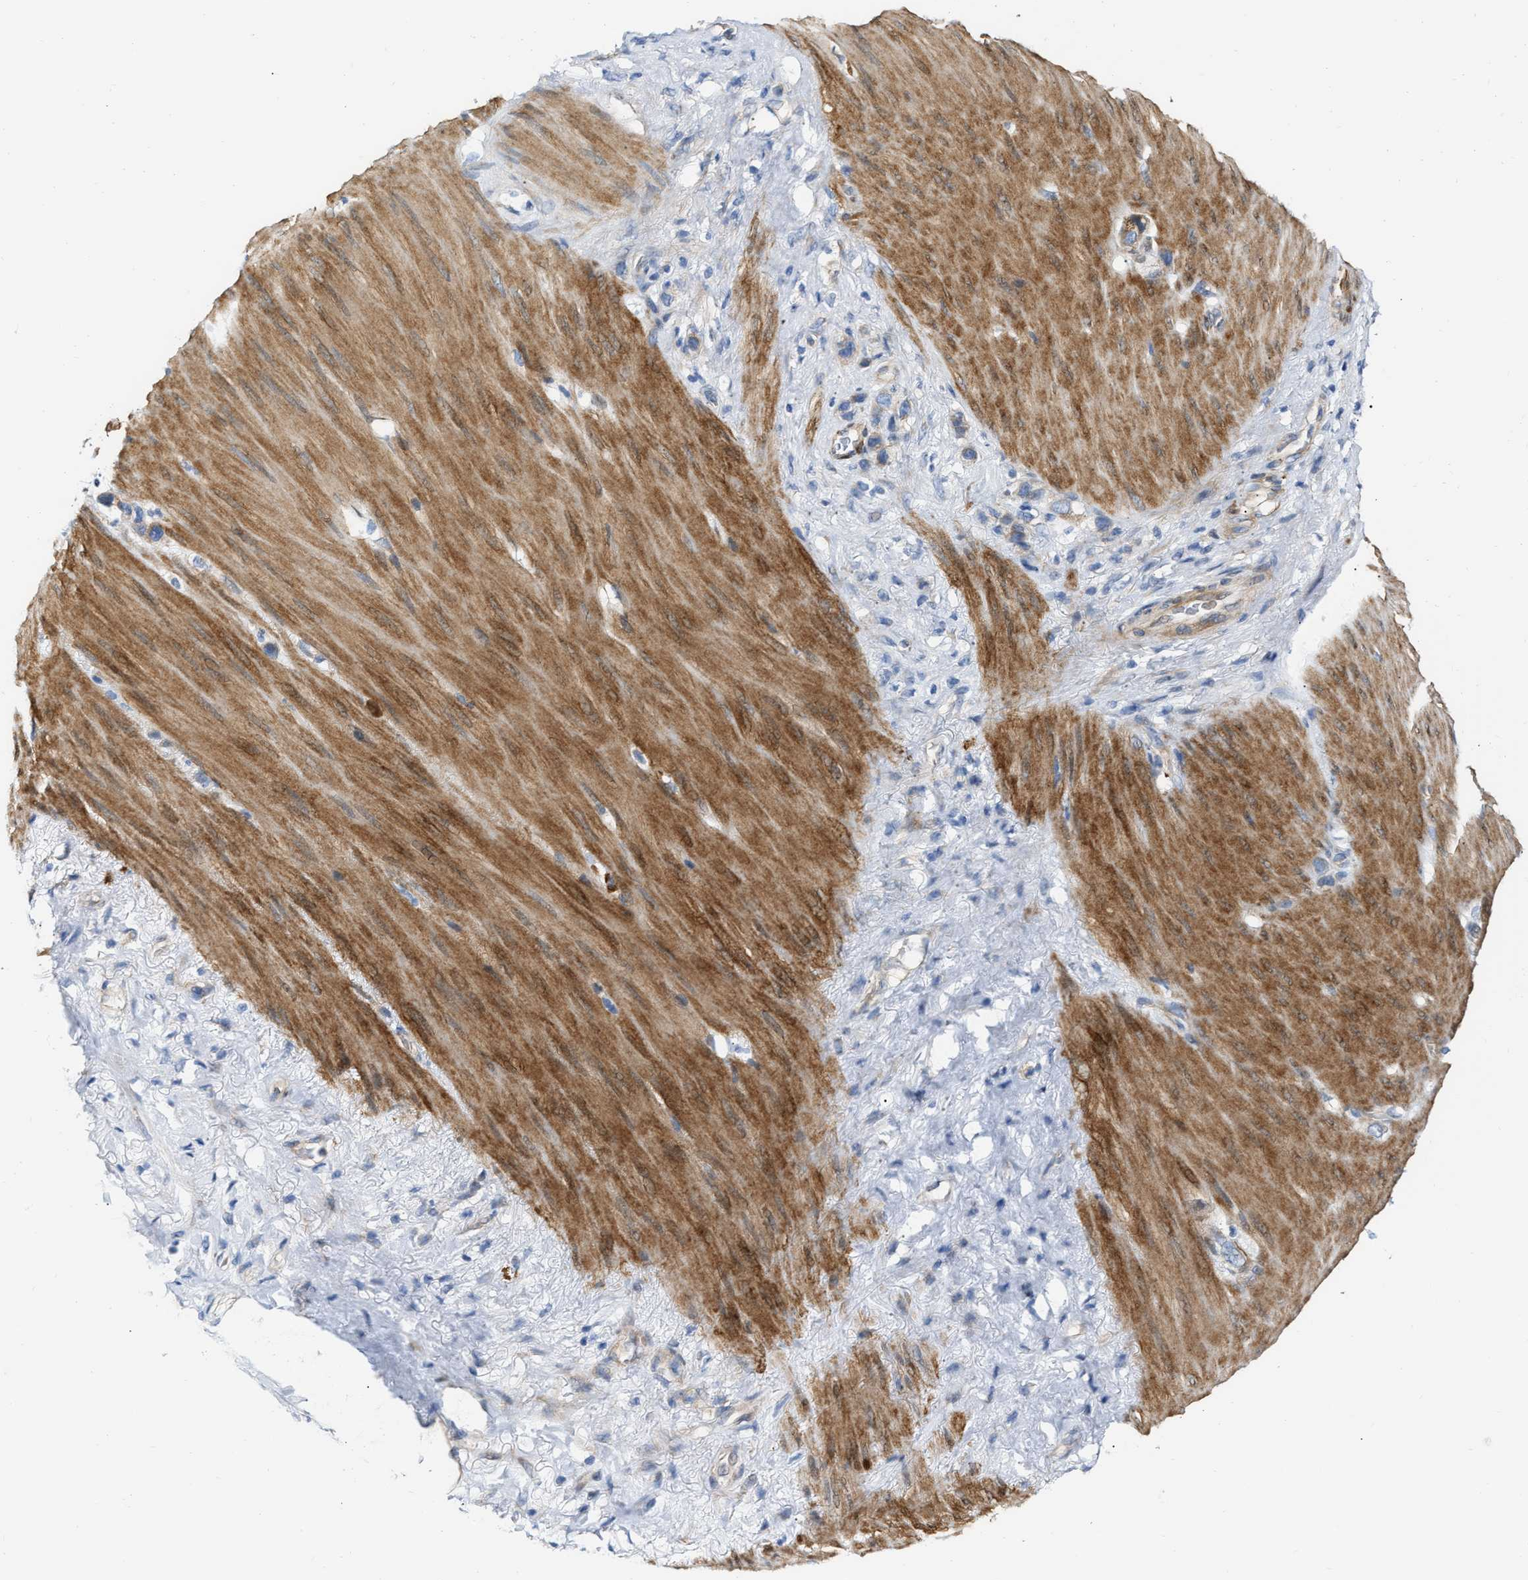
{"staining": {"intensity": "weak", "quantity": "<25%", "location": "cytoplasmic/membranous"}, "tissue": "stomach cancer", "cell_type": "Tumor cells", "image_type": "cancer", "snomed": [{"axis": "morphology", "description": "Normal tissue, NOS"}, {"axis": "morphology", "description": "Adenocarcinoma, NOS"}, {"axis": "morphology", "description": "Adenocarcinoma, High grade"}, {"axis": "topography", "description": "Stomach, upper"}, {"axis": "topography", "description": "Stomach"}], "caption": "Tumor cells show no significant protein positivity in stomach cancer. (Immunohistochemistry, brightfield microscopy, high magnification).", "gene": "FHL1", "patient": {"sex": "female", "age": 65}}